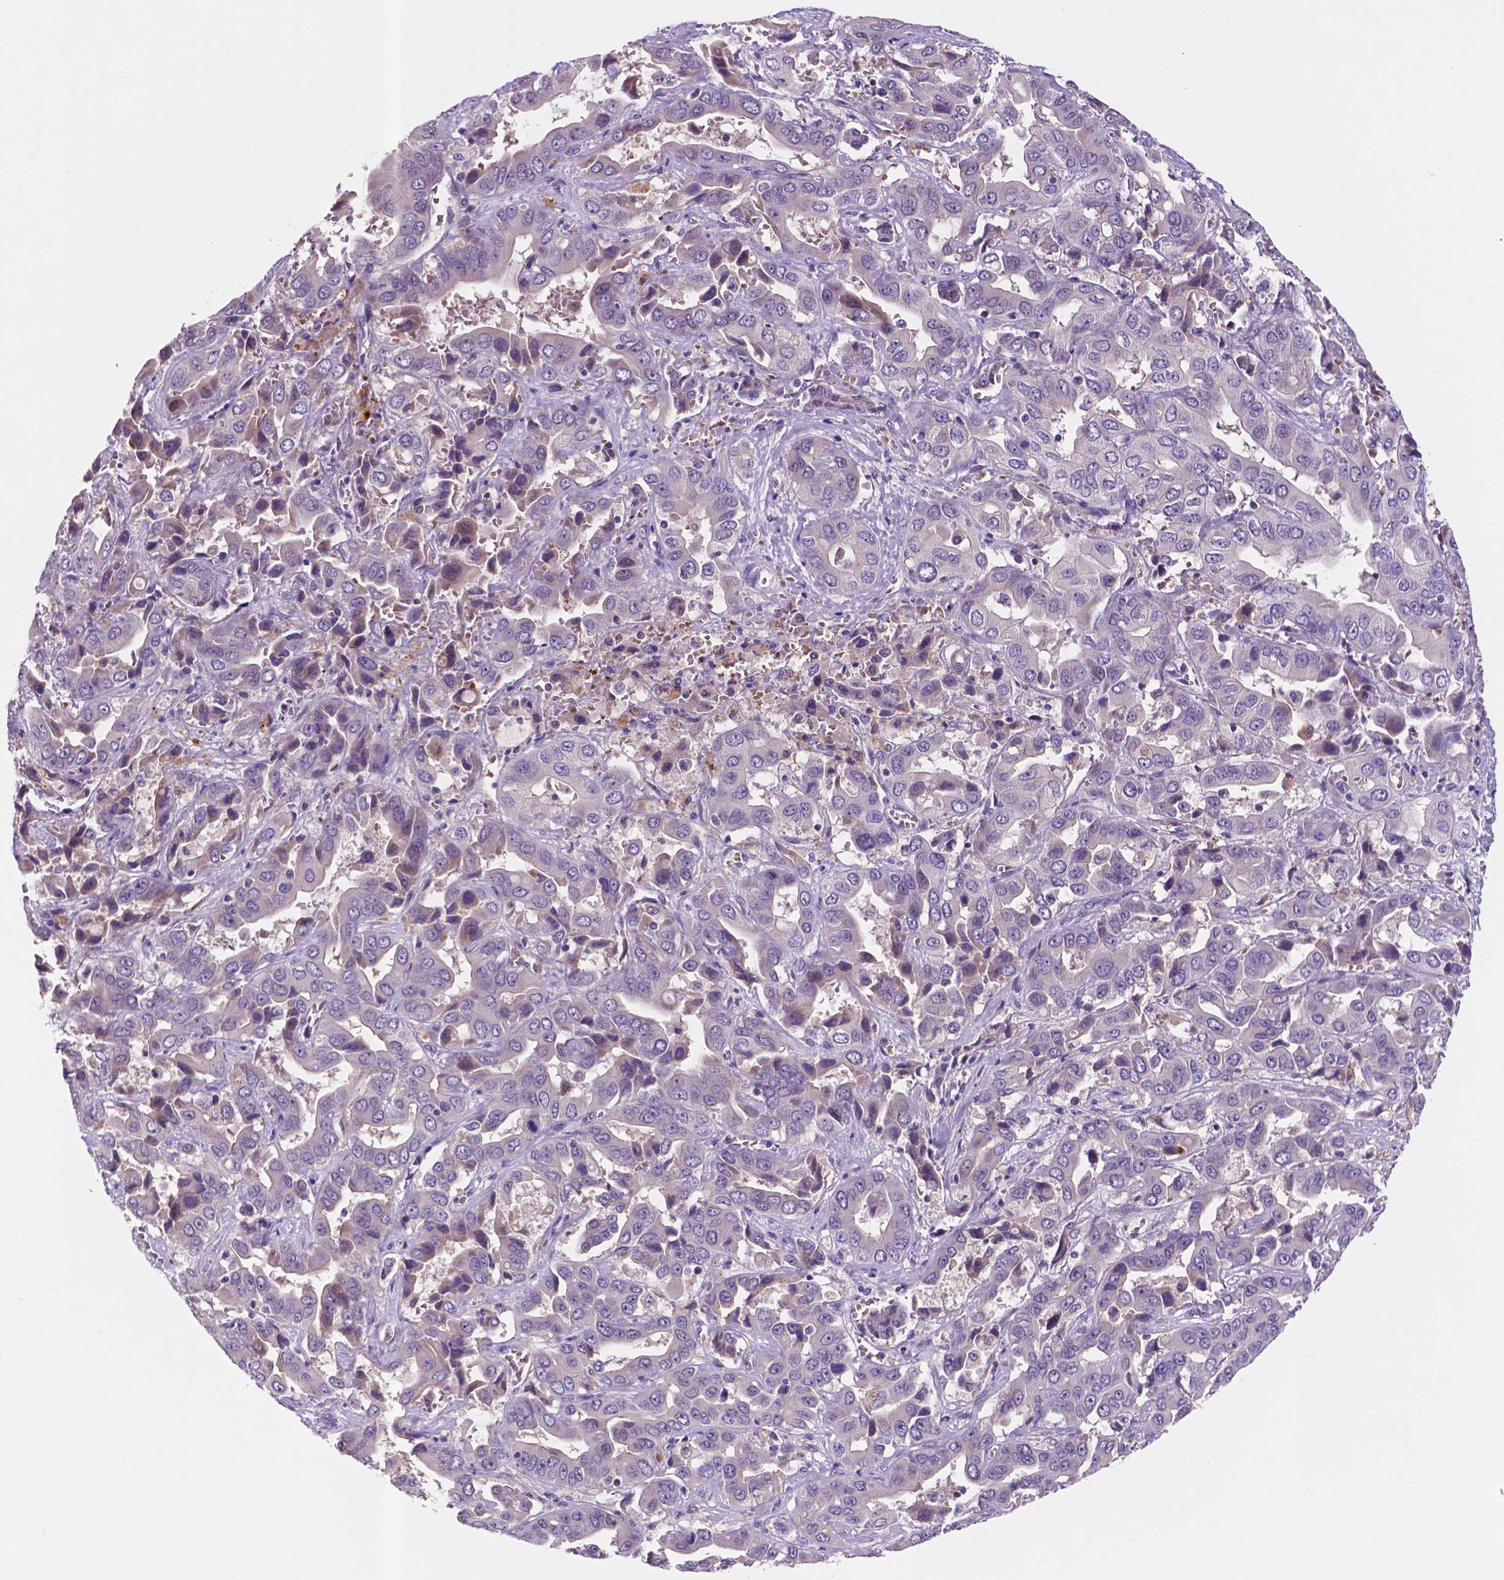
{"staining": {"intensity": "negative", "quantity": "none", "location": "none"}, "tissue": "liver cancer", "cell_type": "Tumor cells", "image_type": "cancer", "snomed": [{"axis": "morphology", "description": "Cholangiocarcinoma"}, {"axis": "topography", "description": "Liver"}], "caption": "Tumor cells show no significant positivity in liver cancer (cholangiocarcinoma).", "gene": "TM4SF20", "patient": {"sex": "female", "age": 52}}